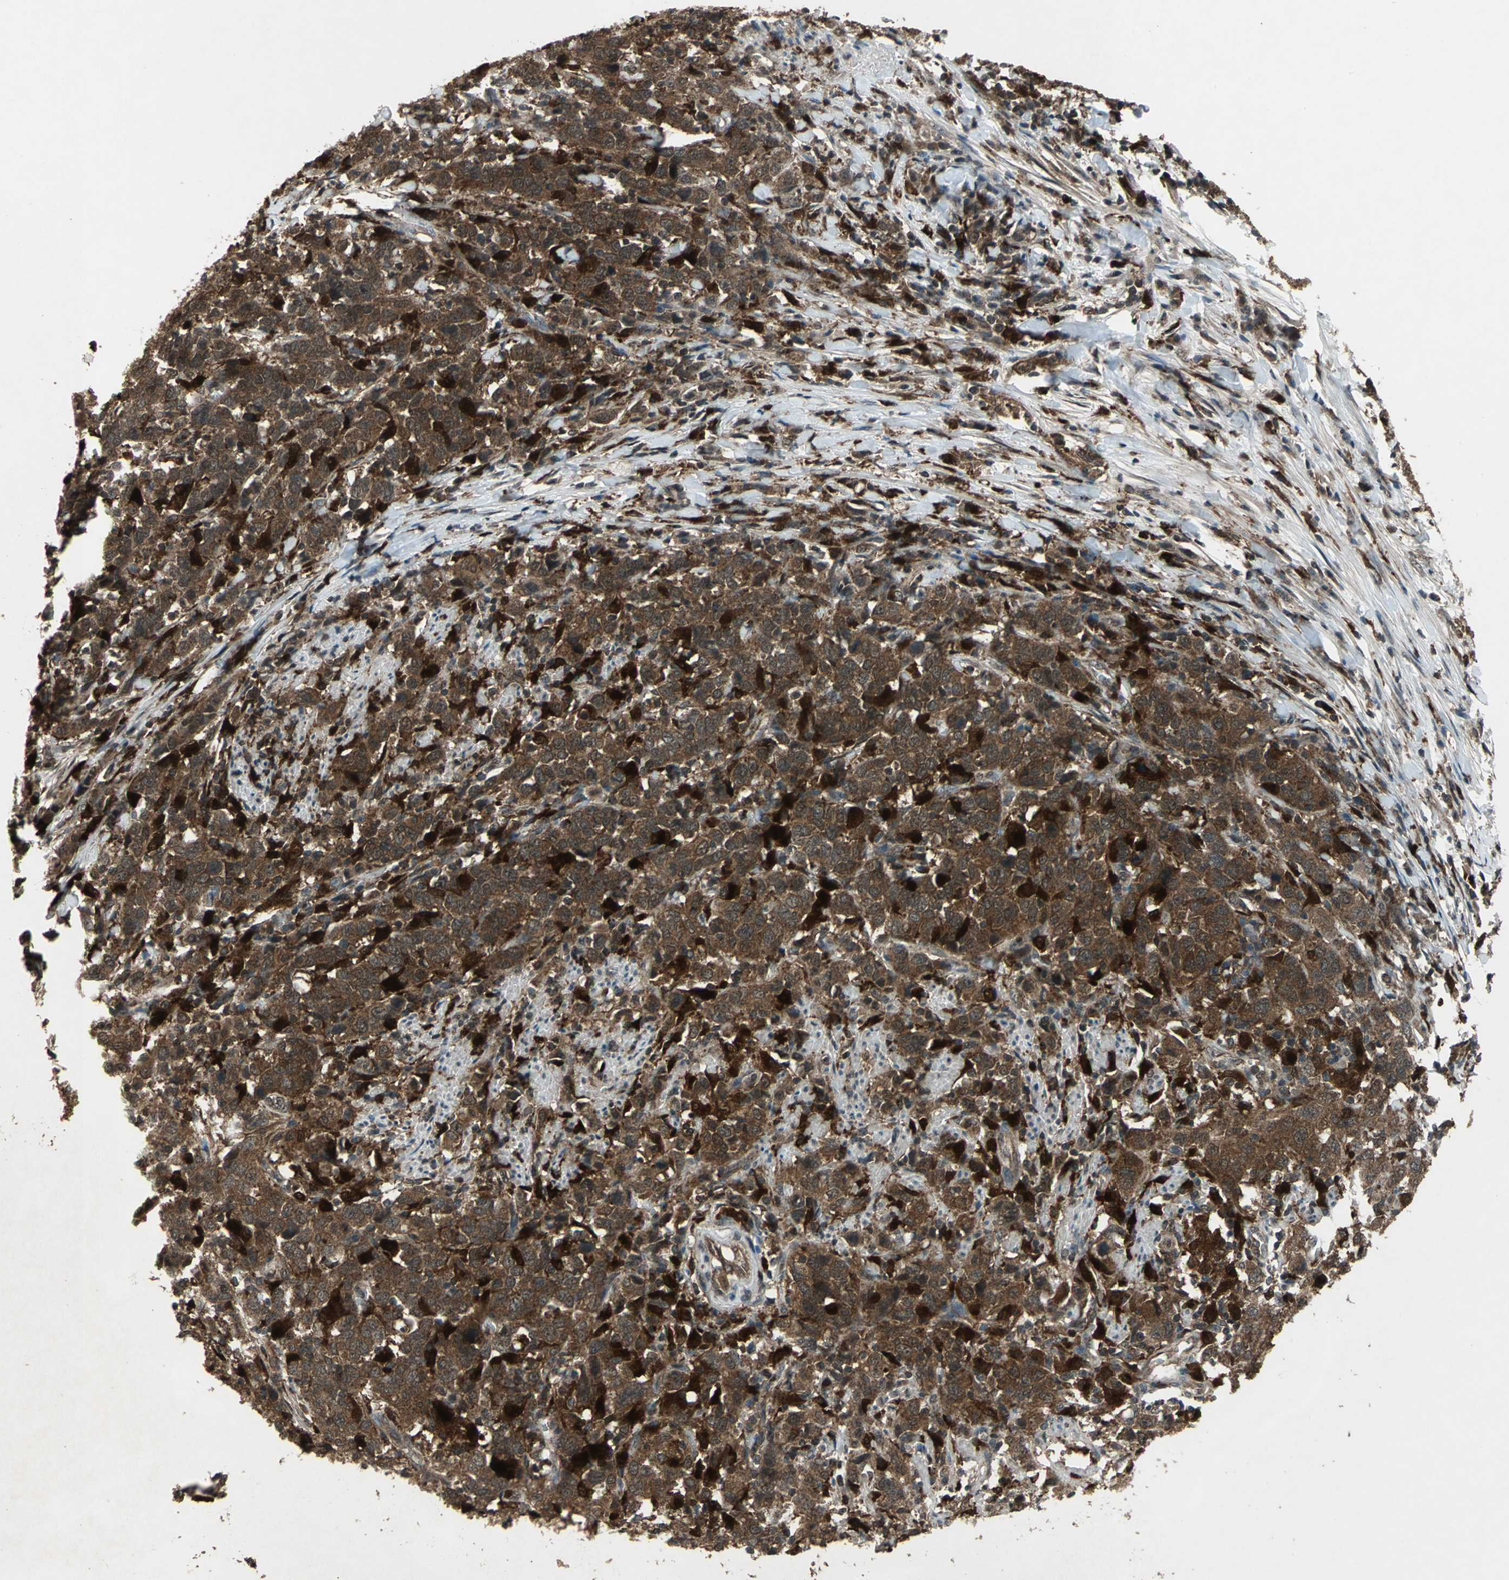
{"staining": {"intensity": "strong", "quantity": ">75%", "location": "cytoplasmic/membranous,nuclear"}, "tissue": "urothelial cancer", "cell_type": "Tumor cells", "image_type": "cancer", "snomed": [{"axis": "morphology", "description": "Urothelial carcinoma, High grade"}, {"axis": "topography", "description": "Urinary bladder"}], "caption": "This is a histology image of immunohistochemistry (IHC) staining of urothelial cancer, which shows strong staining in the cytoplasmic/membranous and nuclear of tumor cells.", "gene": "PYCARD", "patient": {"sex": "male", "age": 61}}